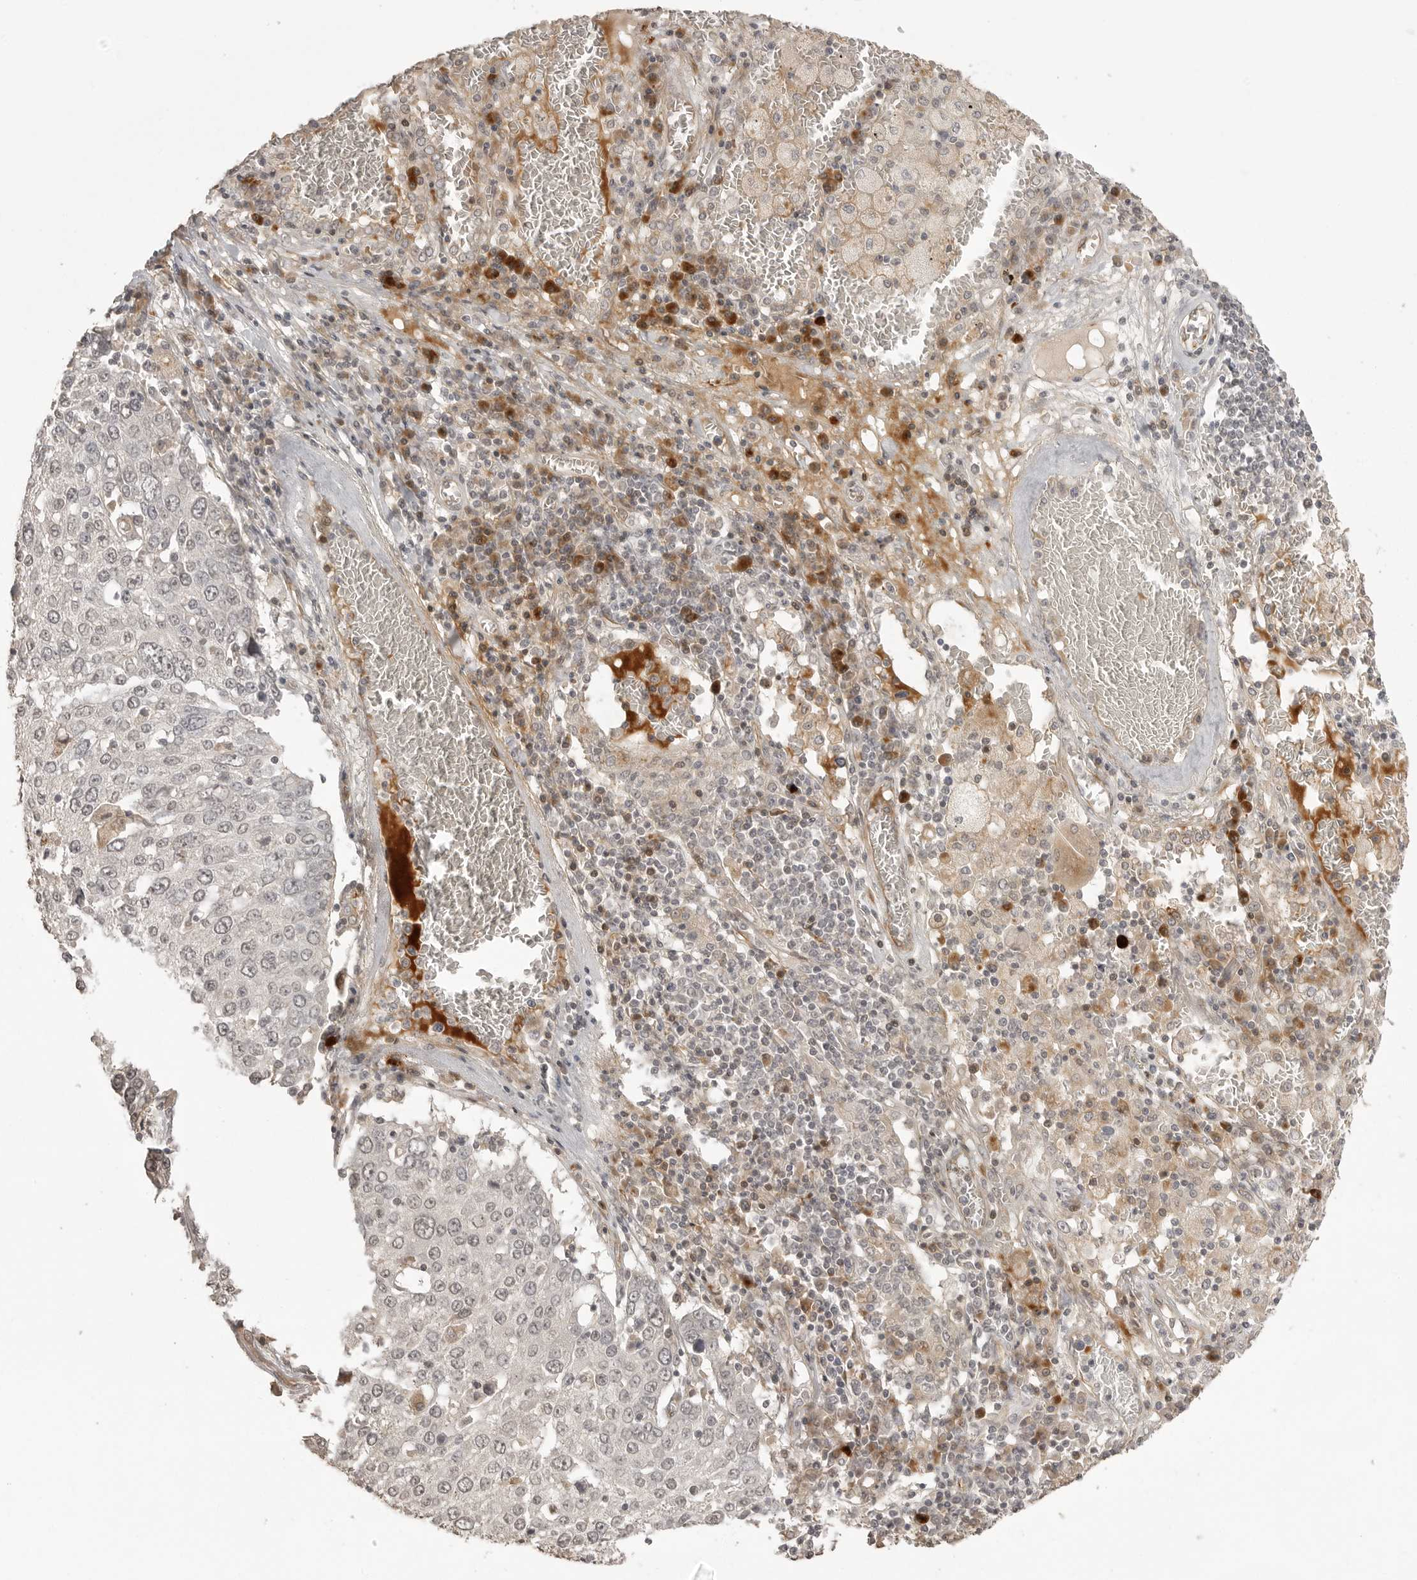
{"staining": {"intensity": "negative", "quantity": "none", "location": "none"}, "tissue": "lung cancer", "cell_type": "Tumor cells", "image_type": "cancer", "snomed": [{"axis": "morphology", "description": "Squamous cell carcinoma, NOS"}, {"axis": "topography", "description": "Lung"}], "caption": "High magnification brightfield microscopy of squamous cell carcinoma (lung) stained with DAB (3,3'-diaminobenzidine) (brown) and counterstained with hematoxylin (blue): tumor cells show no significant expression. The staining is performed using DAB (3,3'-diaminobenzidine) brown chromogen with nuclei counter-stained in using hematoxylin.", "gene": "SMG8", "patient": {"sex": "male", "age": 65}}